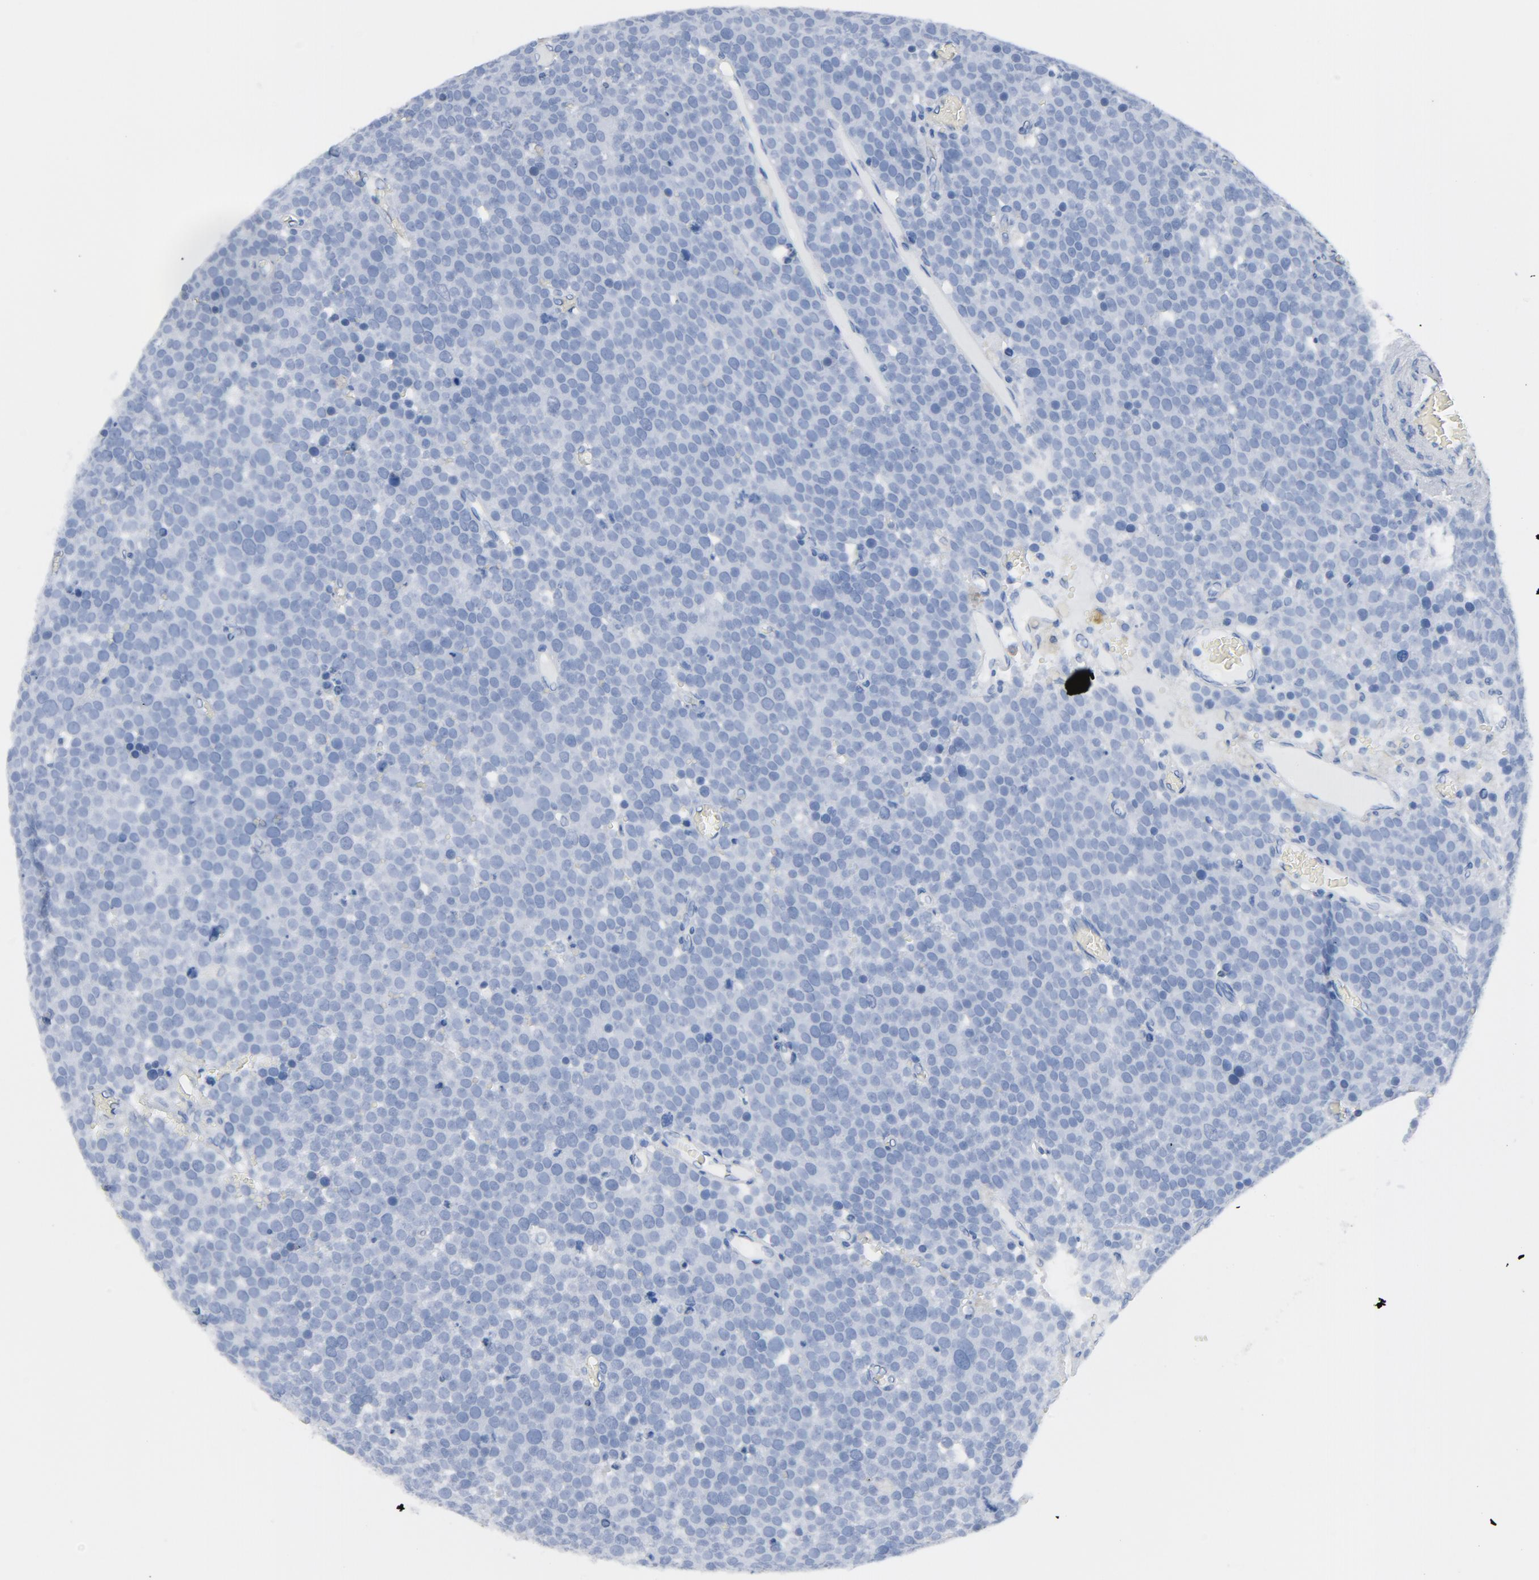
{"staining": {"intensity": "negative", "quantity": "none", "location": "none"}, "tissue": "testis cancer", "cell_type": "Tumor cells", "image_type": "cancer", "snomed": [{"axis": "morphology", "description": "Seminoma, NOS"}, {"axis": "topography", "description": "Testis"}], "caption": "Immunohistochemistry histopathology image of neoplastic tissue: human testis seminoma stained with DAB displays no significant protein staining in tumor cells. (DAB immunohistochemistry, high magnification).", "gene": "C14orf119", "patient": {"sex": "male", "age": 71}}